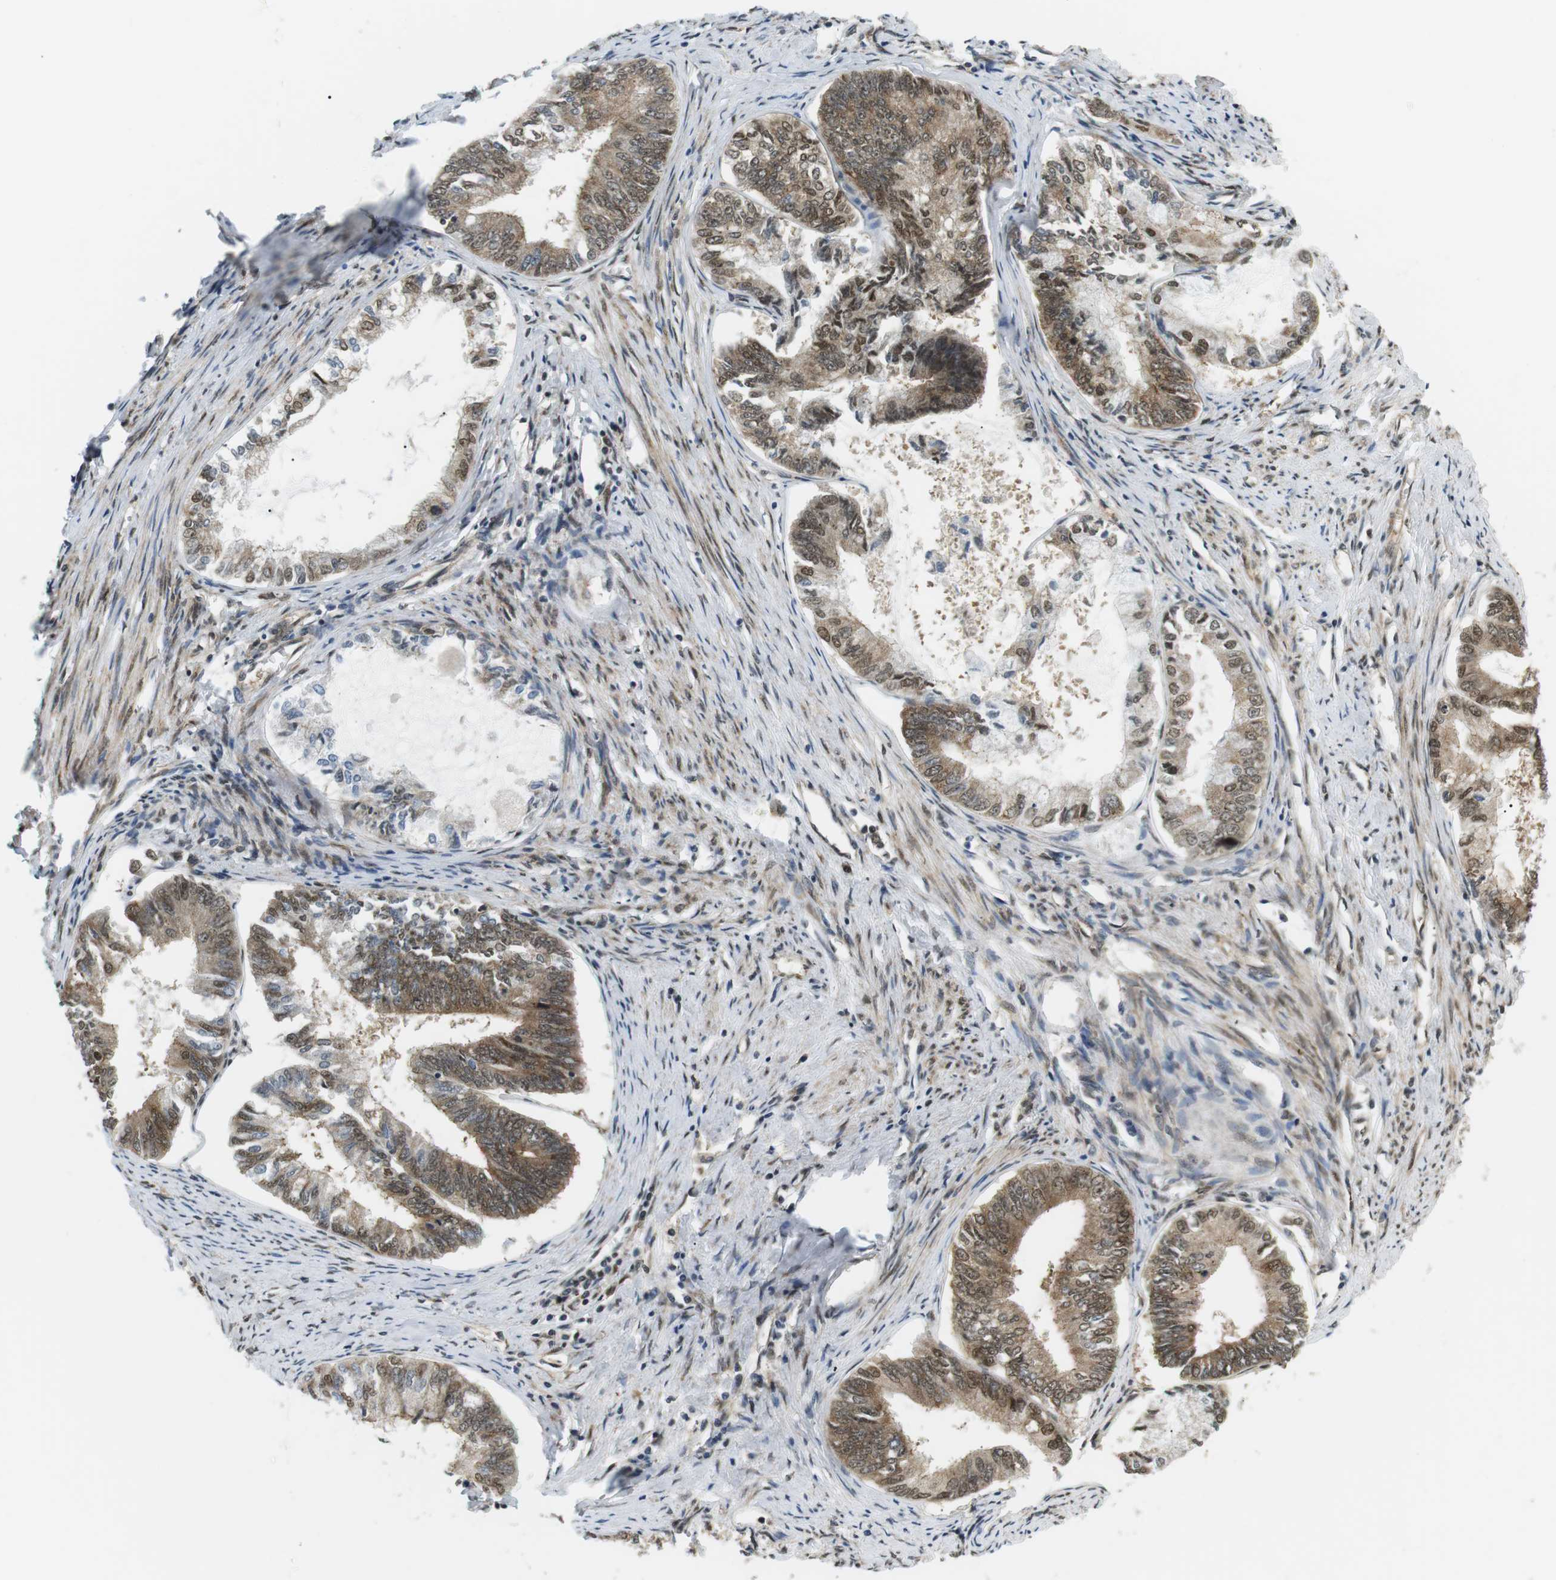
{"staining": {"intensity": "moderate", "quantity": ">75%", "location": "cytoplasmic/membranous,nuclear"}, "tissue": "endometrial cancer", "cell_type": "Tumor cells", "image_type": "cancer", "snomed": [{"axis": "morphology", "description": "Adenocarcinoma, NOS"}, {"axis": "topography", "description": "Endometrium"}], "caption": "IHC photomicrograph of human endometrial cancer (adenocarcinoma) stained for a protein (brown), which reveals medium levels of moderate cytoplasmic/membranous and nuclear staining in approximately >75% of tumor cells.", "gene": "CSNK2B", "patient": {"sex": "female", "age": 86}}